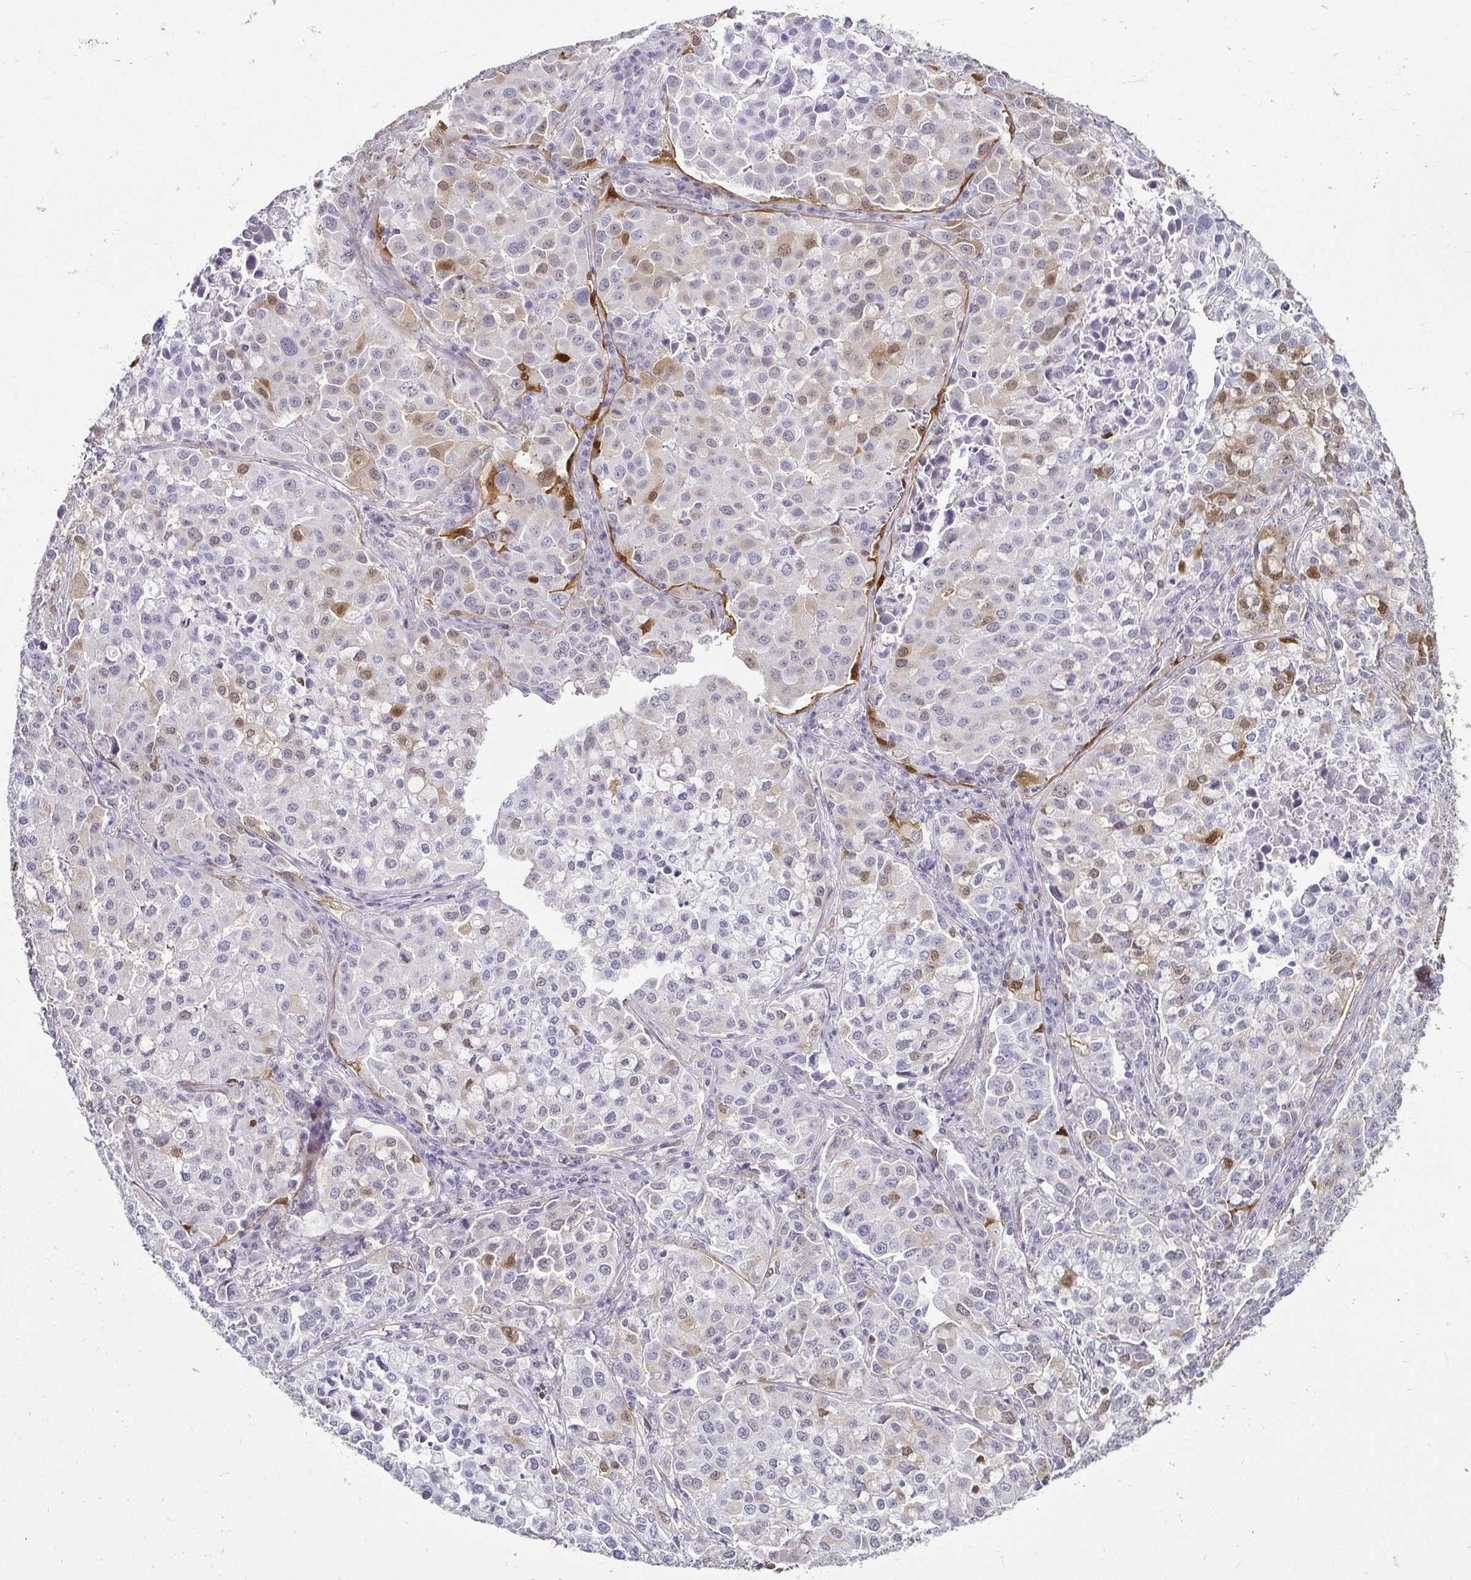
{"staining": {"intensity": "moderate", "quantity": "<25%", "location": "nuclear"}, "tissue": "lung cancer", "cell_type": "Tumor cells", "image_type": "cancer", "snomed": [{"axis": "morphology", "description": "Adenocarcinoma, NOS"}, {"axis": "morphology", "description": "Adenocarcinoma, metastatic, NOS"}, {"axis": "topography", "description": "Lymph node"}, {"axis": "topography", "description": "Lung"}], "caption": "IHC photomicrograph of neoplastic tissue: lung metastatic adenocarcinoma stained using IHC displays low levels of moderate protein expression localized specifically in the nuclear of tumor cells, appearing as a nuclear brown color.", "gene": "HOPX", "patient": {"sex": "female", "age": 65}}